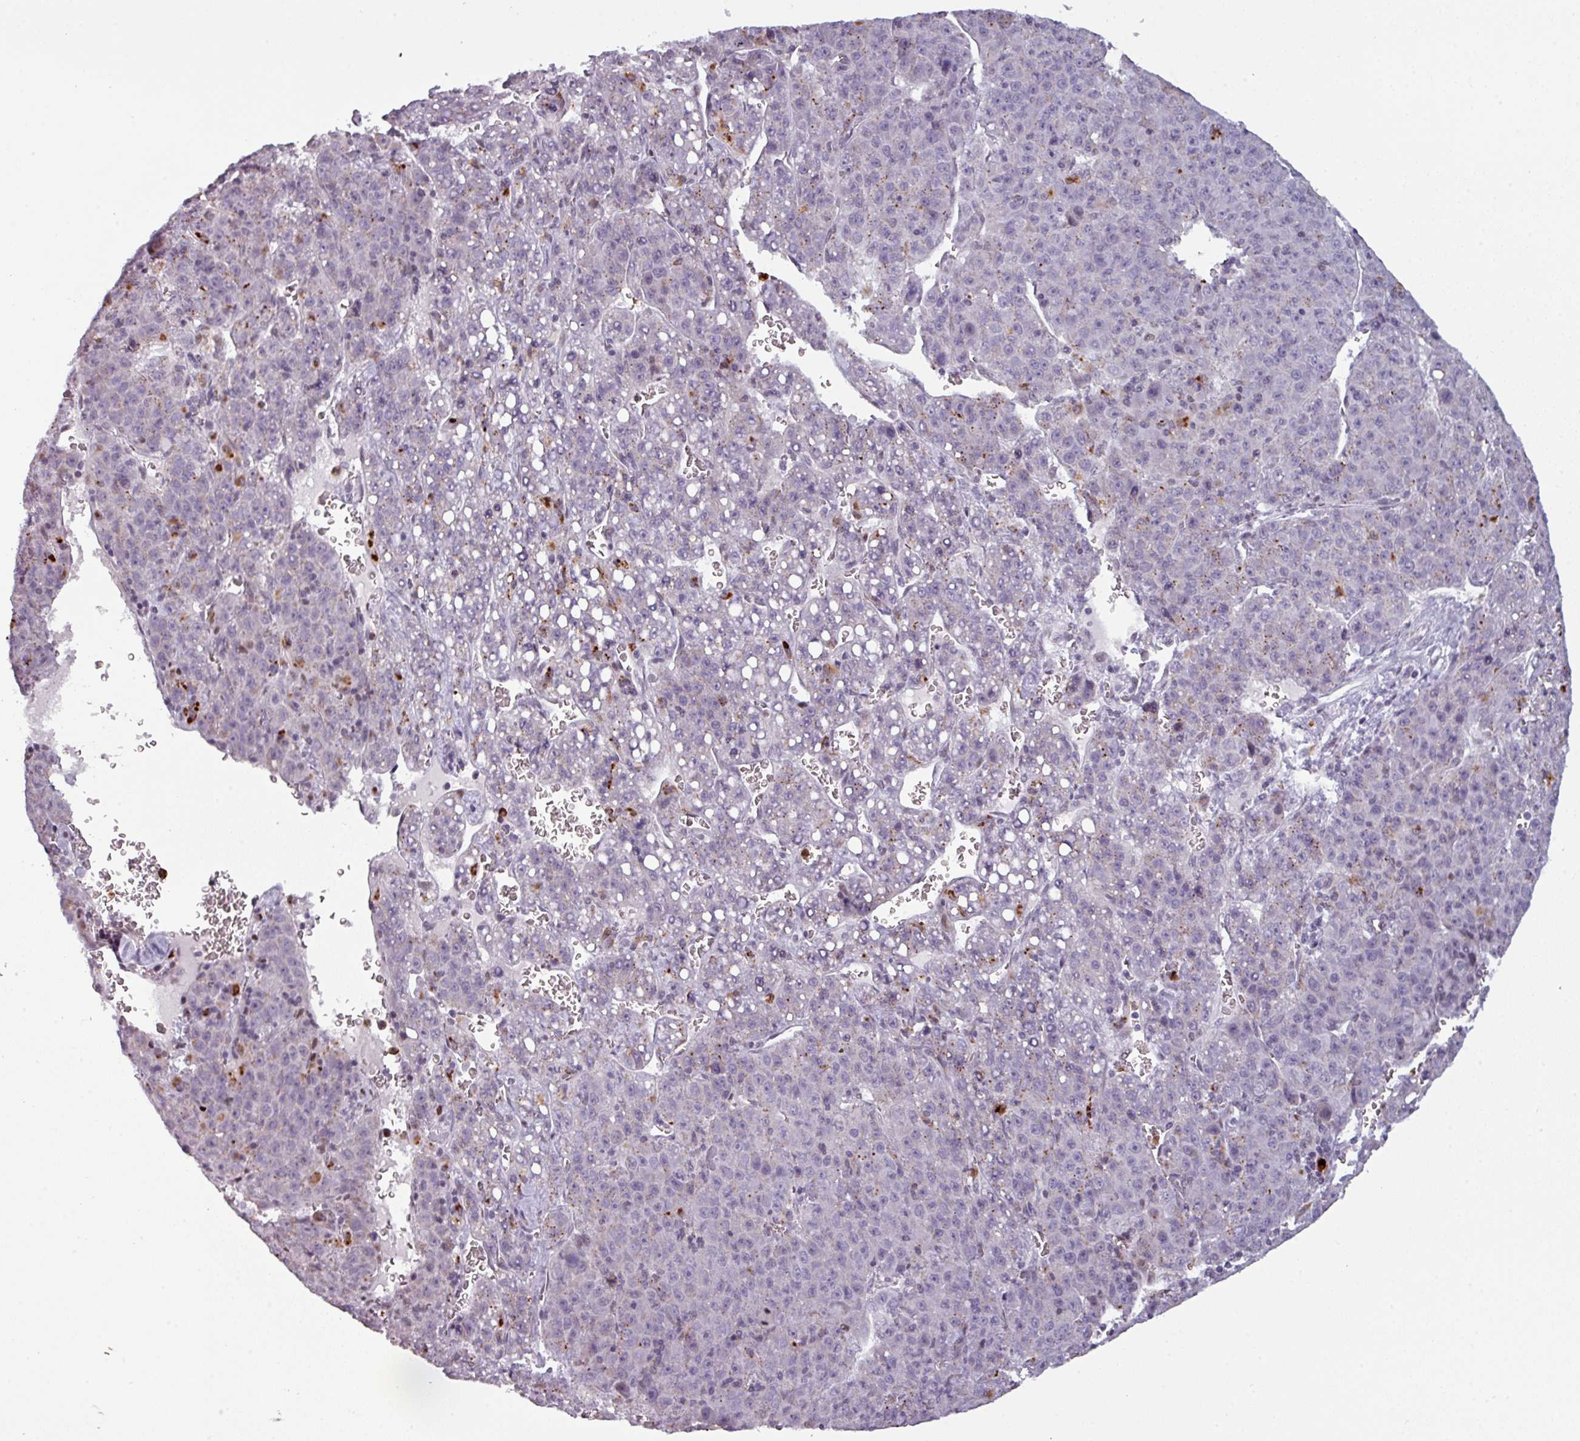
{"staining": {"intensity": "negative", "quantity": "none", "location": "none"}, "tissue": "liver cancer", "cell_type": "Tumor cells", "image_type": "cancer", "snomed": [{"axis": "morphology", "description": "Carcinoma, Hepatocellular, NOS"}, {"axis": "topography", "description": "Liver"}], "caption": "Human liver hepatocellular carcinoma stained for a protein using immunohistochemistry demonstrates no expression in tumor cells.", "gene": "TMEFF1", "patient": {"sex": "female", "age": 53}}